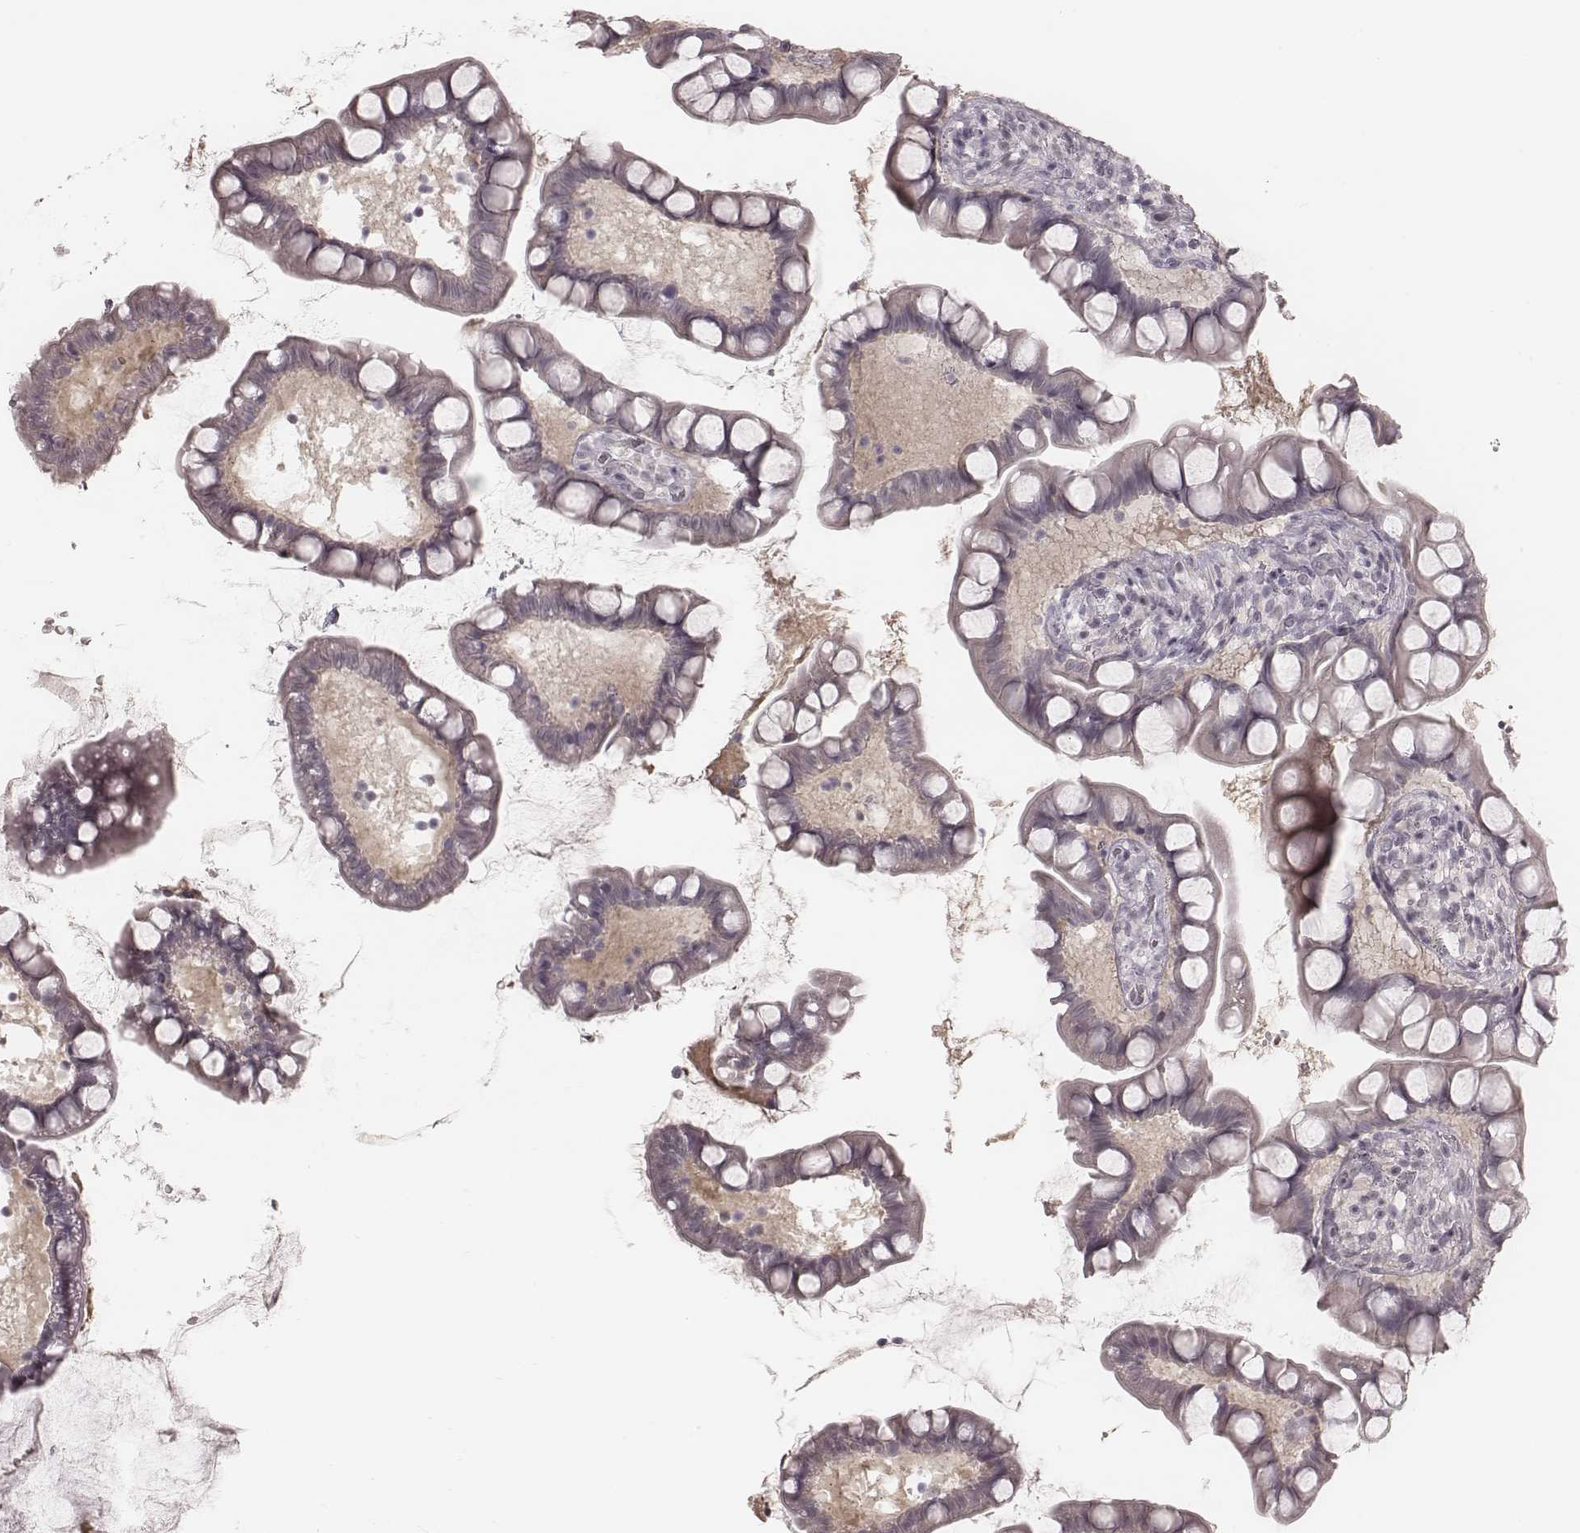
{"staining": {"intensity": "negative", "quantity": "none", "location": "none"}, "tissue": "small intestine", "cell_type": "Glandular cells", "image_type": "normal", "snomed": [{"axis": "morphology", "description": "Normal tissue, NOS"}, {"axis": "topography", "description": "Small intestine"}], "caption": "Micrograph shows no protein expression in glandular cells of unremarkable small intestine.", "gene": "IQCG", "patient": {"sex": "male", "age": 70}}